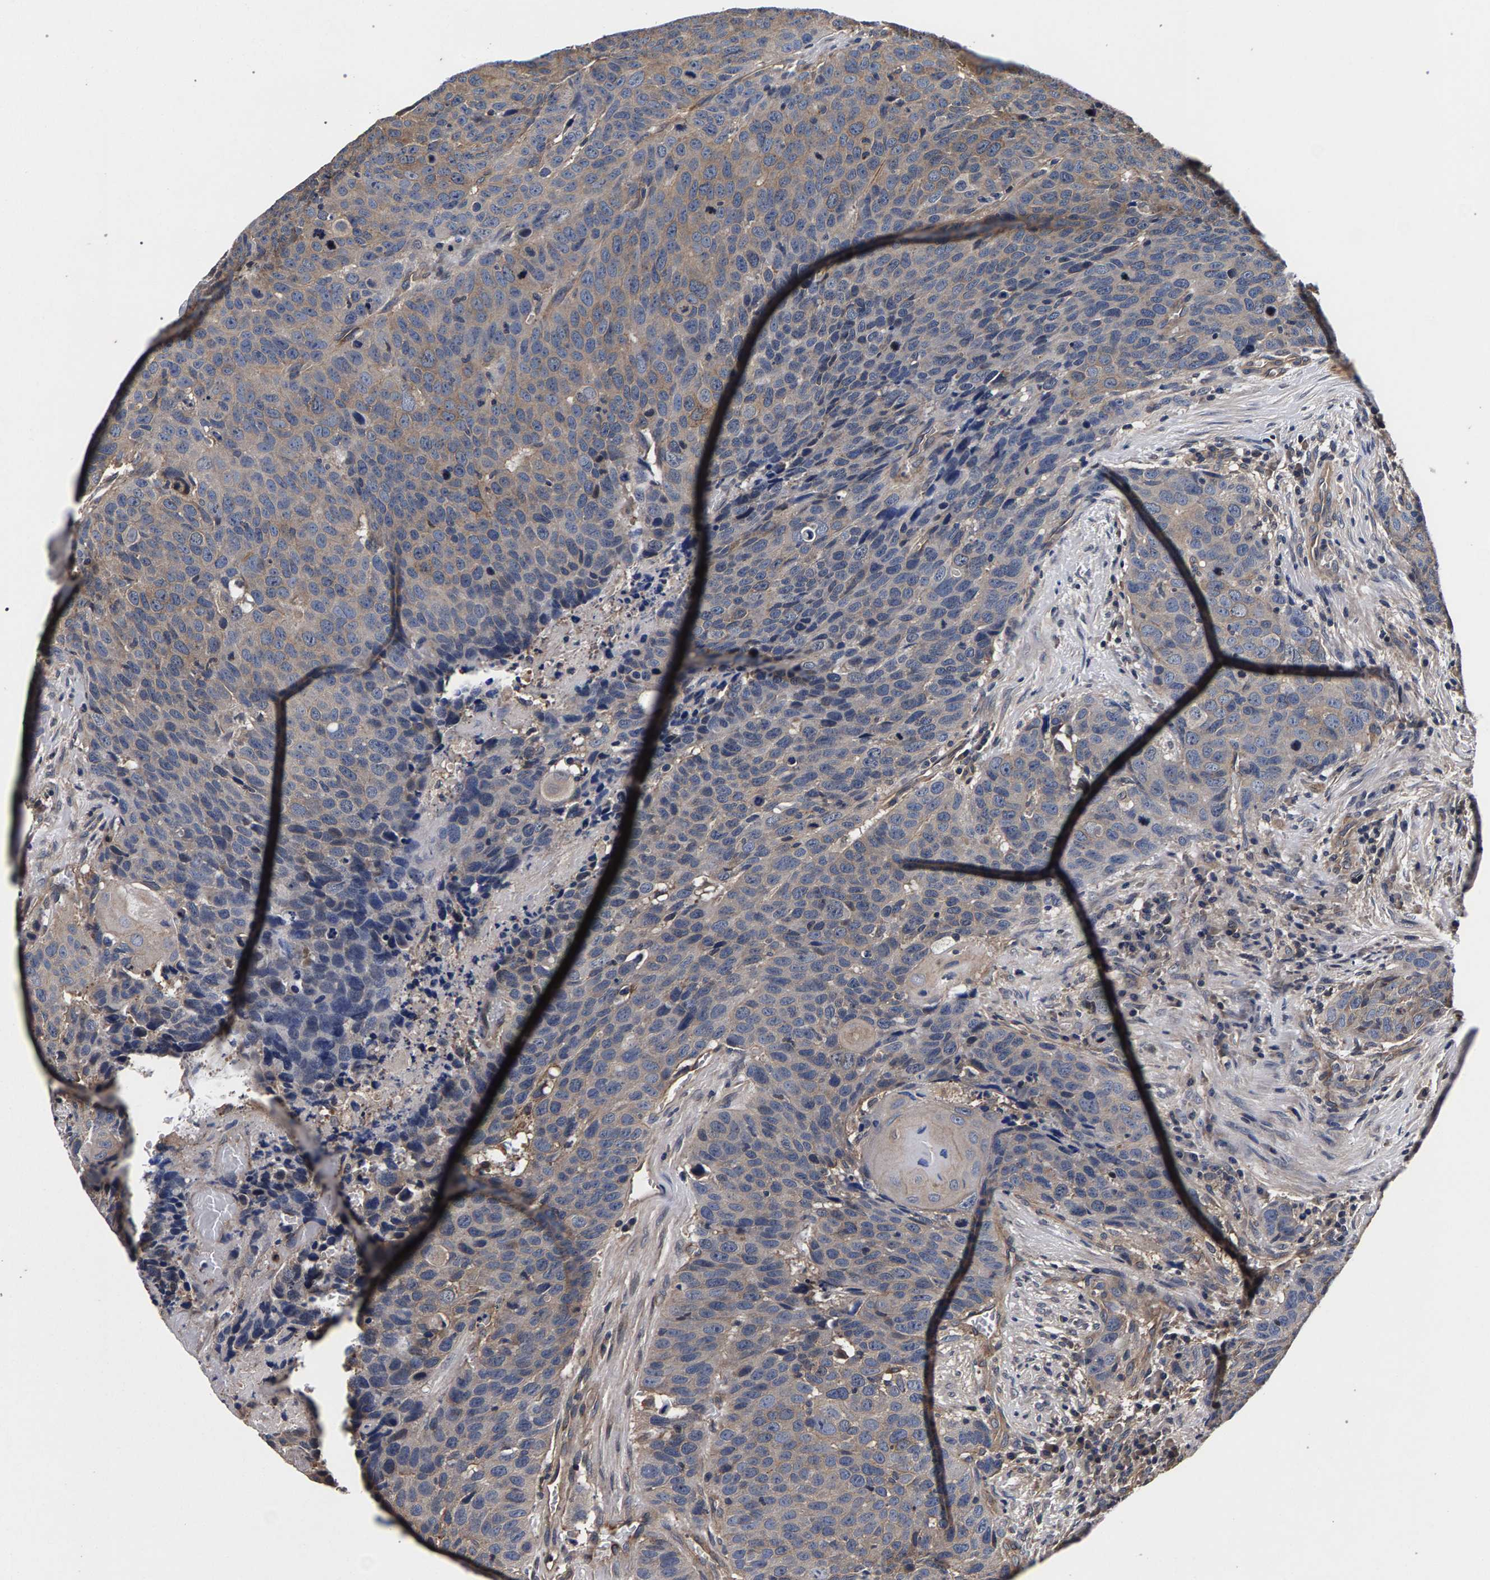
{"staining": {"intensity": "moderate", "quantity": "25%-75%", "location": "cytoplasmic/membranous"}, "tissue": "head and neck cancer", "cell_type": "Tumor cells", "image_type": "cancer", "snomed": [{"axis": "morphology", "description": "Squamous cell carcinoma, NOS"}, {"axis": "topography", "description": "Head-Neck"}], "caption": "An image of head and neck squamous cell carcinoma stained for a protein displays moderate cytoplasmic/membranous brown staining in tumor cells. The staining was performed using DAB (3,3'-diaminobenzidine) to visualize the protein expression in brown, while the nuclei were stained in blue with hematoxylin (Magnification: 20x).", "gene": "MARCHF7", "patient": {"sex": "male", "age": 66}}